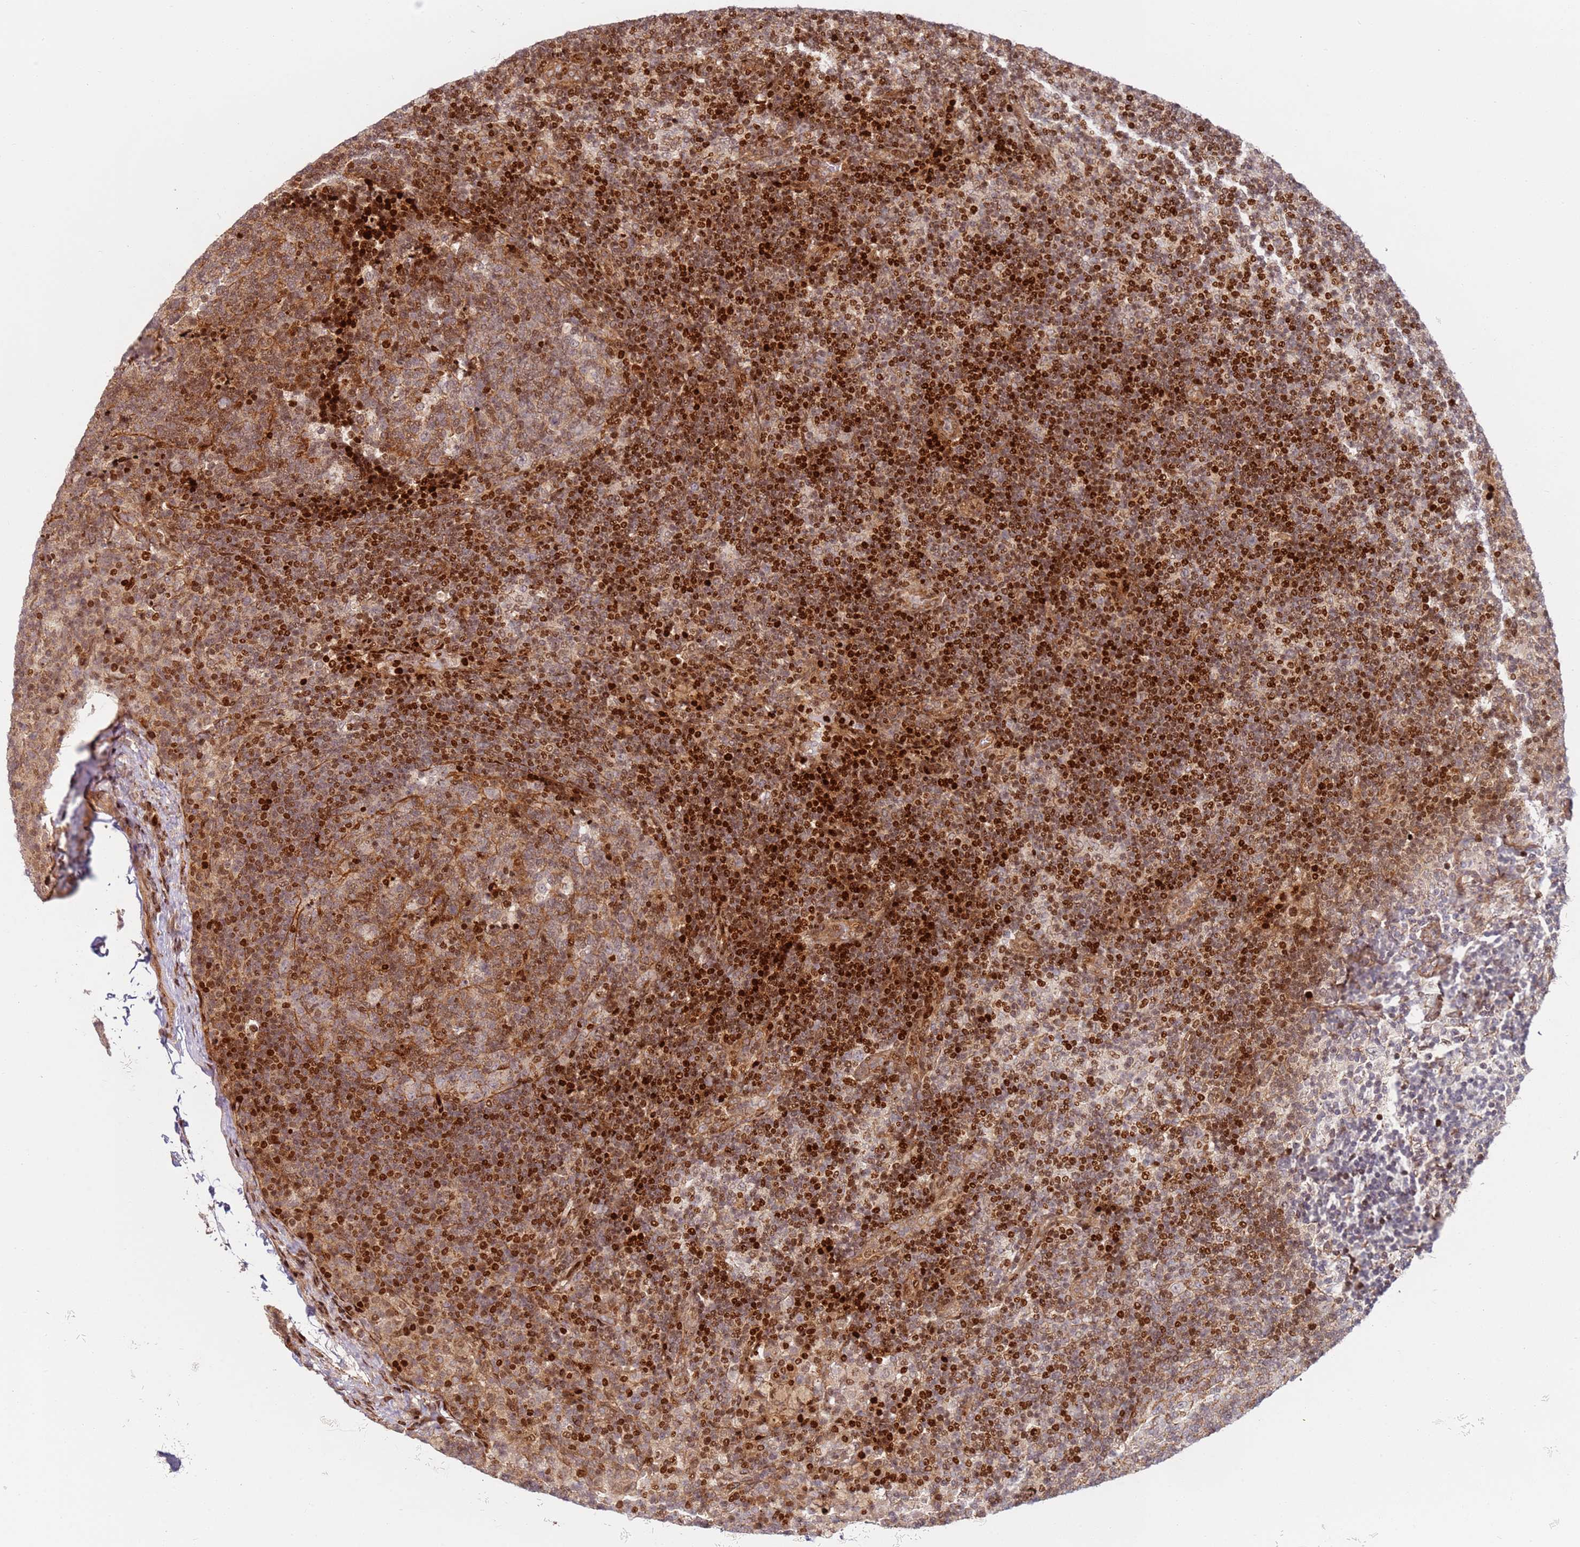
{"staining": {"intensity": "strong", "quantity": "25%-75%", "location": "cytoplasmic/membranous,nuclear"}, "tissue": "lymph node", "cell_type": "Germinal center cells", "image_type": "normal", "snomed": [{"axis": "morphology", "description": "Normal tissue, NOS"}, {"axis": "topography", "description": "Lymph node"}], "caption": "IHC histopathology image of normal lymph node: lymph node stained using immunohistochemistry shows high levels of strong protein expression localized specifically in the cytoplasmic/membranous,nuclear of germinal center cells, appearing as a cytoplasmic/membranous,nuclear brown color.", "gene": "TMEM233", "patient": {"sex": "female", "age": 31}}